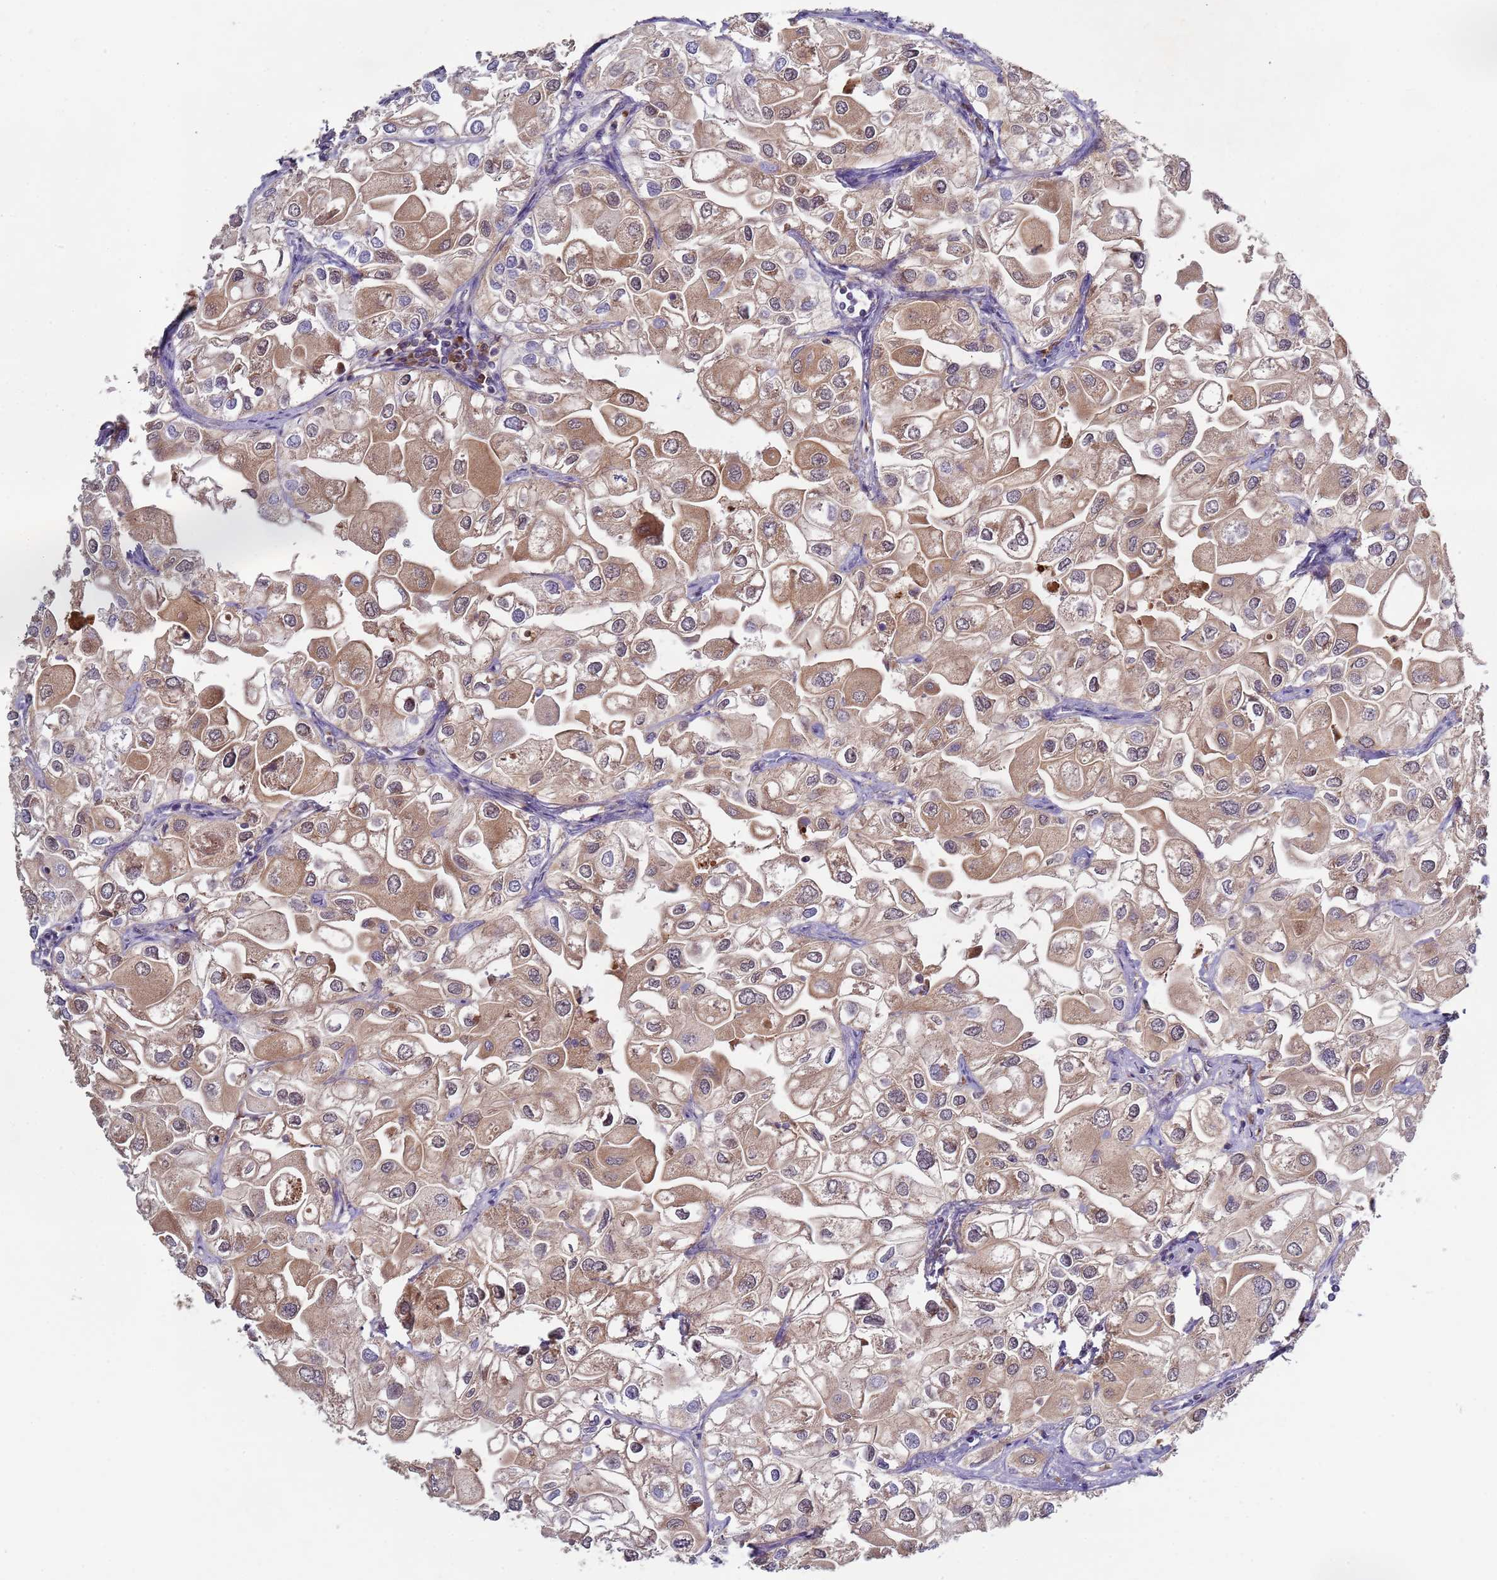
{"staining": {"intensity": "weak", "quantity": ">75%", "location": "cytoplasmic/membranous"}, "tissue": "urothelial cancer", "cell_type": "Tumor cells", "image_type": "cancer", "snomed": [{"axis": "morphology", "description": "Urothelial carcinoma, High grade"}, {"axis": "topography", "description": "Urinary bladder"}], "caption": "A micrograph showing weak cytoplasmic/membranous expression in about >75% of tumor cells in urothelial carcinoma (high-grade), as visualized by brown immunohistochemical staining.", "gene": "OR5A2", "patient": {"sex": "male", "age": 64}}